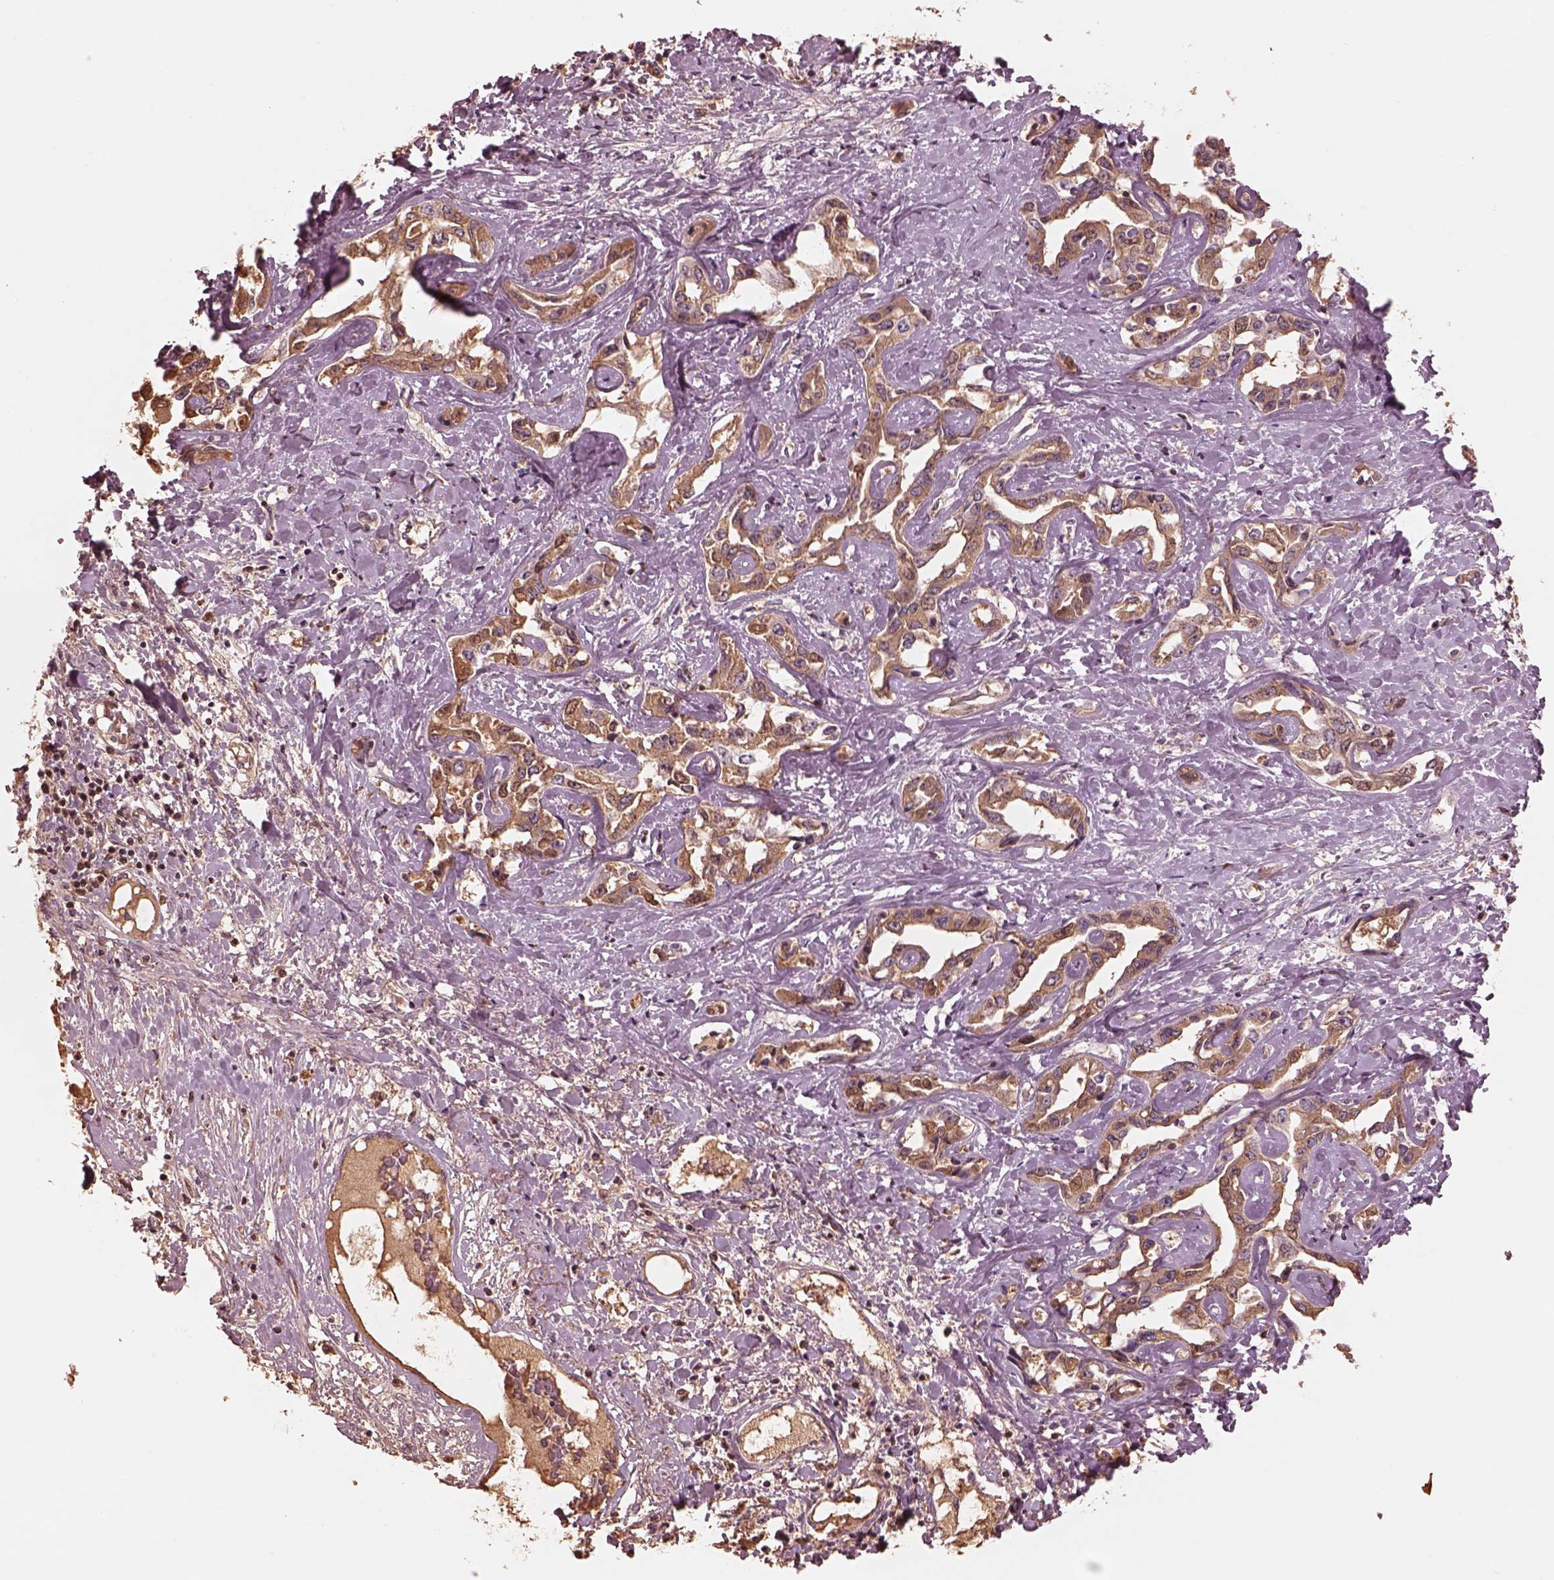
{"staining": {"intensity": "moderate", "quantity": ">75%", "location": "cytoplasmic/membranous"}, "tissue": "liver cancer", "cell_type": "Tumor cells", "image_type": "cancer", "snomed": [{"axis": "morphology", "description": "Cholangiocarcinoma"}, {"axis": "topography", "description": "Liver"}], "caption": "A histopathology image of human liver cancer stained for a protein shows moderate cytoplasmic/membranous brown staining in tumor cells. (DAB = brown stain, brightfield microscopy at high magnification).", "gene": "TF", "patient": {"sex": "male", "age": 59}}